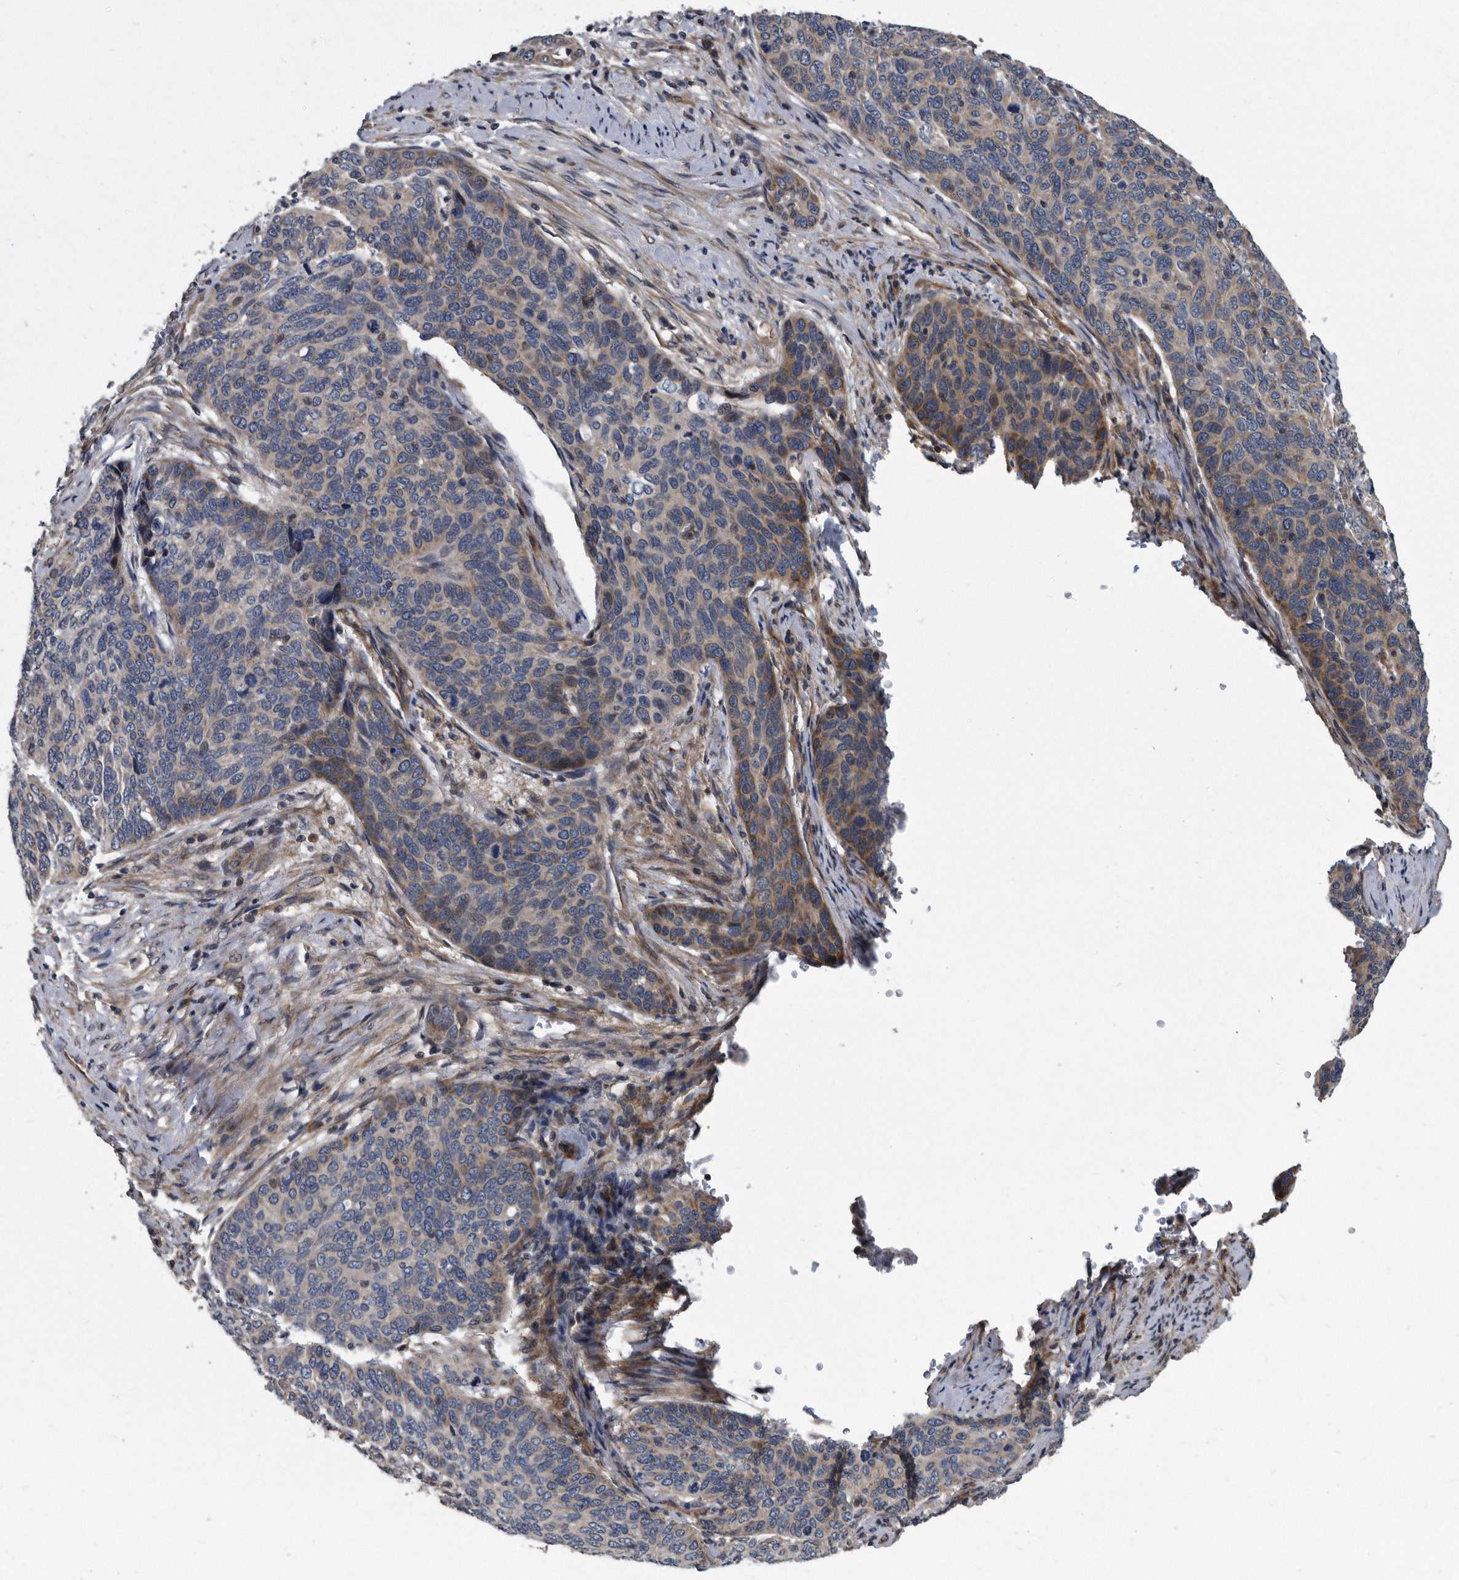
{"staining": {"intensity": "weak", "quantity": "<25%", "location": "cytoplasmic/membranous"}, "tissue": "cervical cancer", "cell_type": "Tumor cells", "image_type": "cancer", "snomed": [{"axis": "morphology", "description": "Squamous cell carcinoma, NOS"}, {"axis": "topography", "description": "Cervix"}], "caption": "This is an immunohistochemistry micrograph of human squamous cell carcinoma (cervical). There is no expression in tumor cells.", "gene": "ARMCX1", "patient": {"sex": "female", "age": 60}}